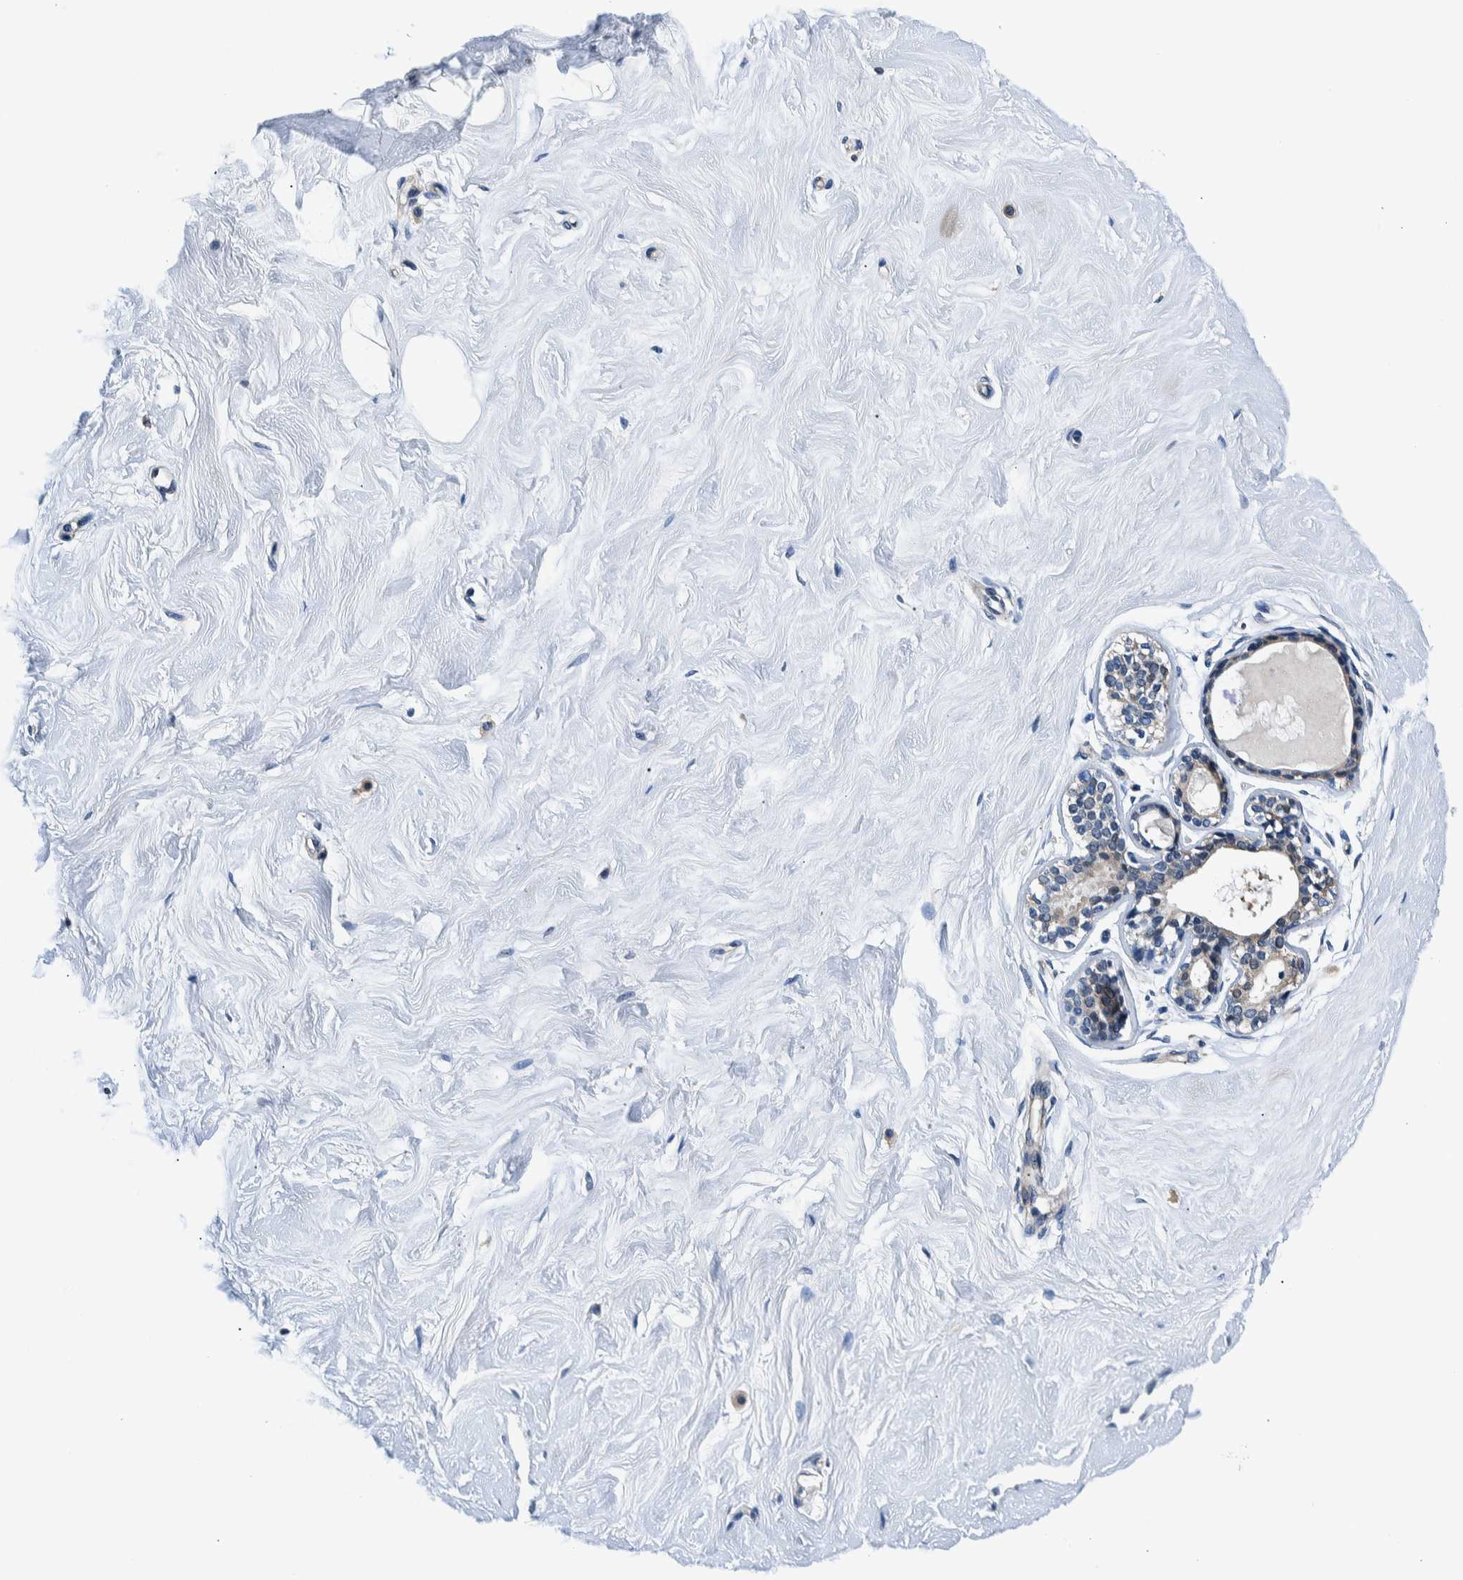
{"staining": {"intensity": "negative", "quantity": "none", "location": "none"}, "tissue": "breast", "cell_type": "Adipocytes", "image_type": "normal", "snomed": [{"axis": "morphology", "description": "Normal tissue, NOS"}, {"axis": "topography", "description": "Breast"}], "caption": "An IHC image of normal breast is shown. There is no staining in adipocytes of breast. Nuclei are stained in blue.", "gene": "NIBAN2", "patient": {"sex": "female", "age": 23}}